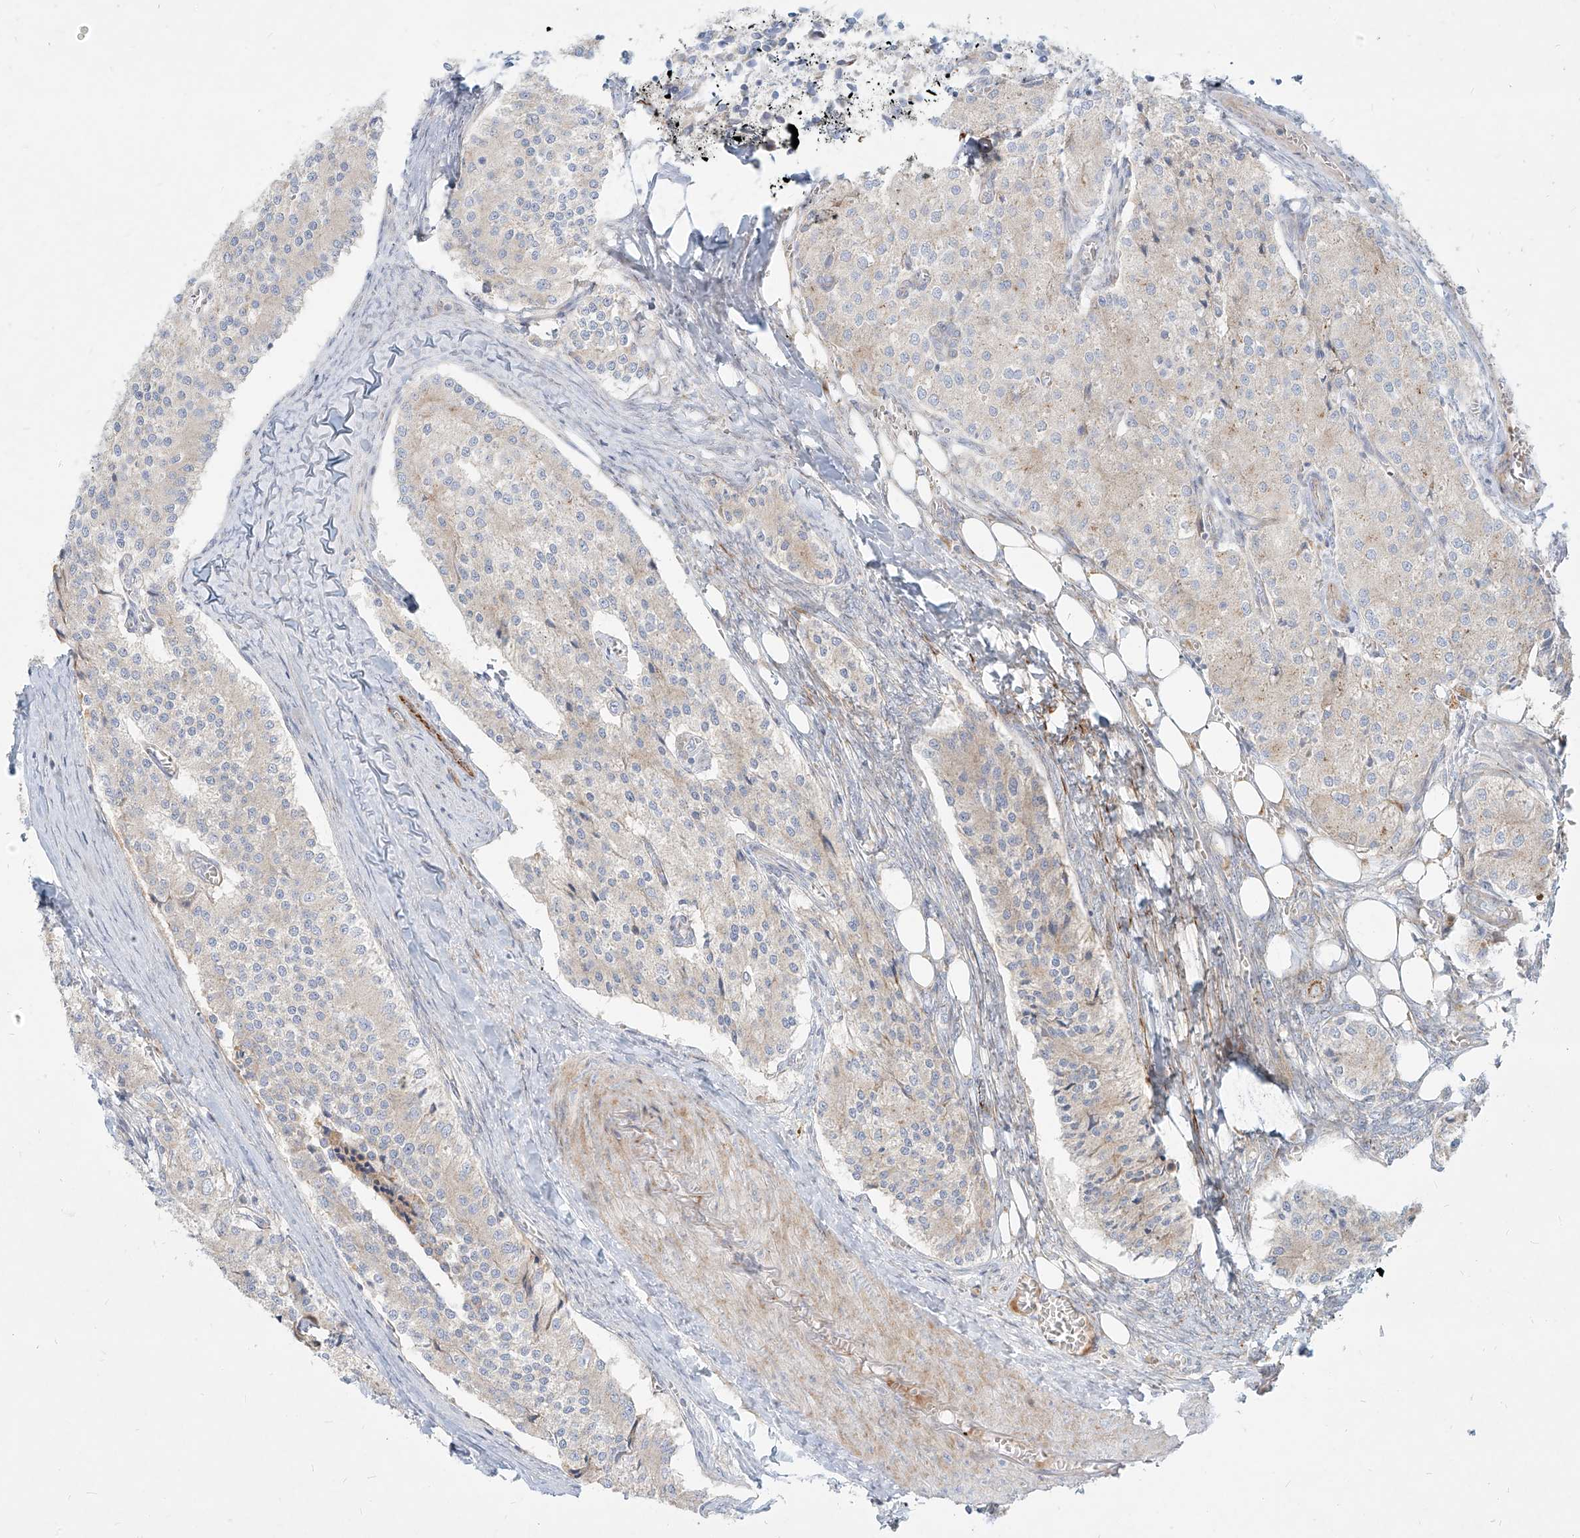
{"staining": {"intensity": "negative", "quantity": "none", "location": "none"}, "tissue": "carcinoid", "cell_type": "Tumor cells", "image_type": "cancer", "snomed": [{"axis": "morphology", "description": "Carcinoid, malignant, NOS"}, {"axis": "topography", "description": "Colon"}], "caption": "There is no significant expression in tumor cells of carcinoid (malignant).", "gene": "MTX2", "patient": {"sex": "female", "age": 52}}